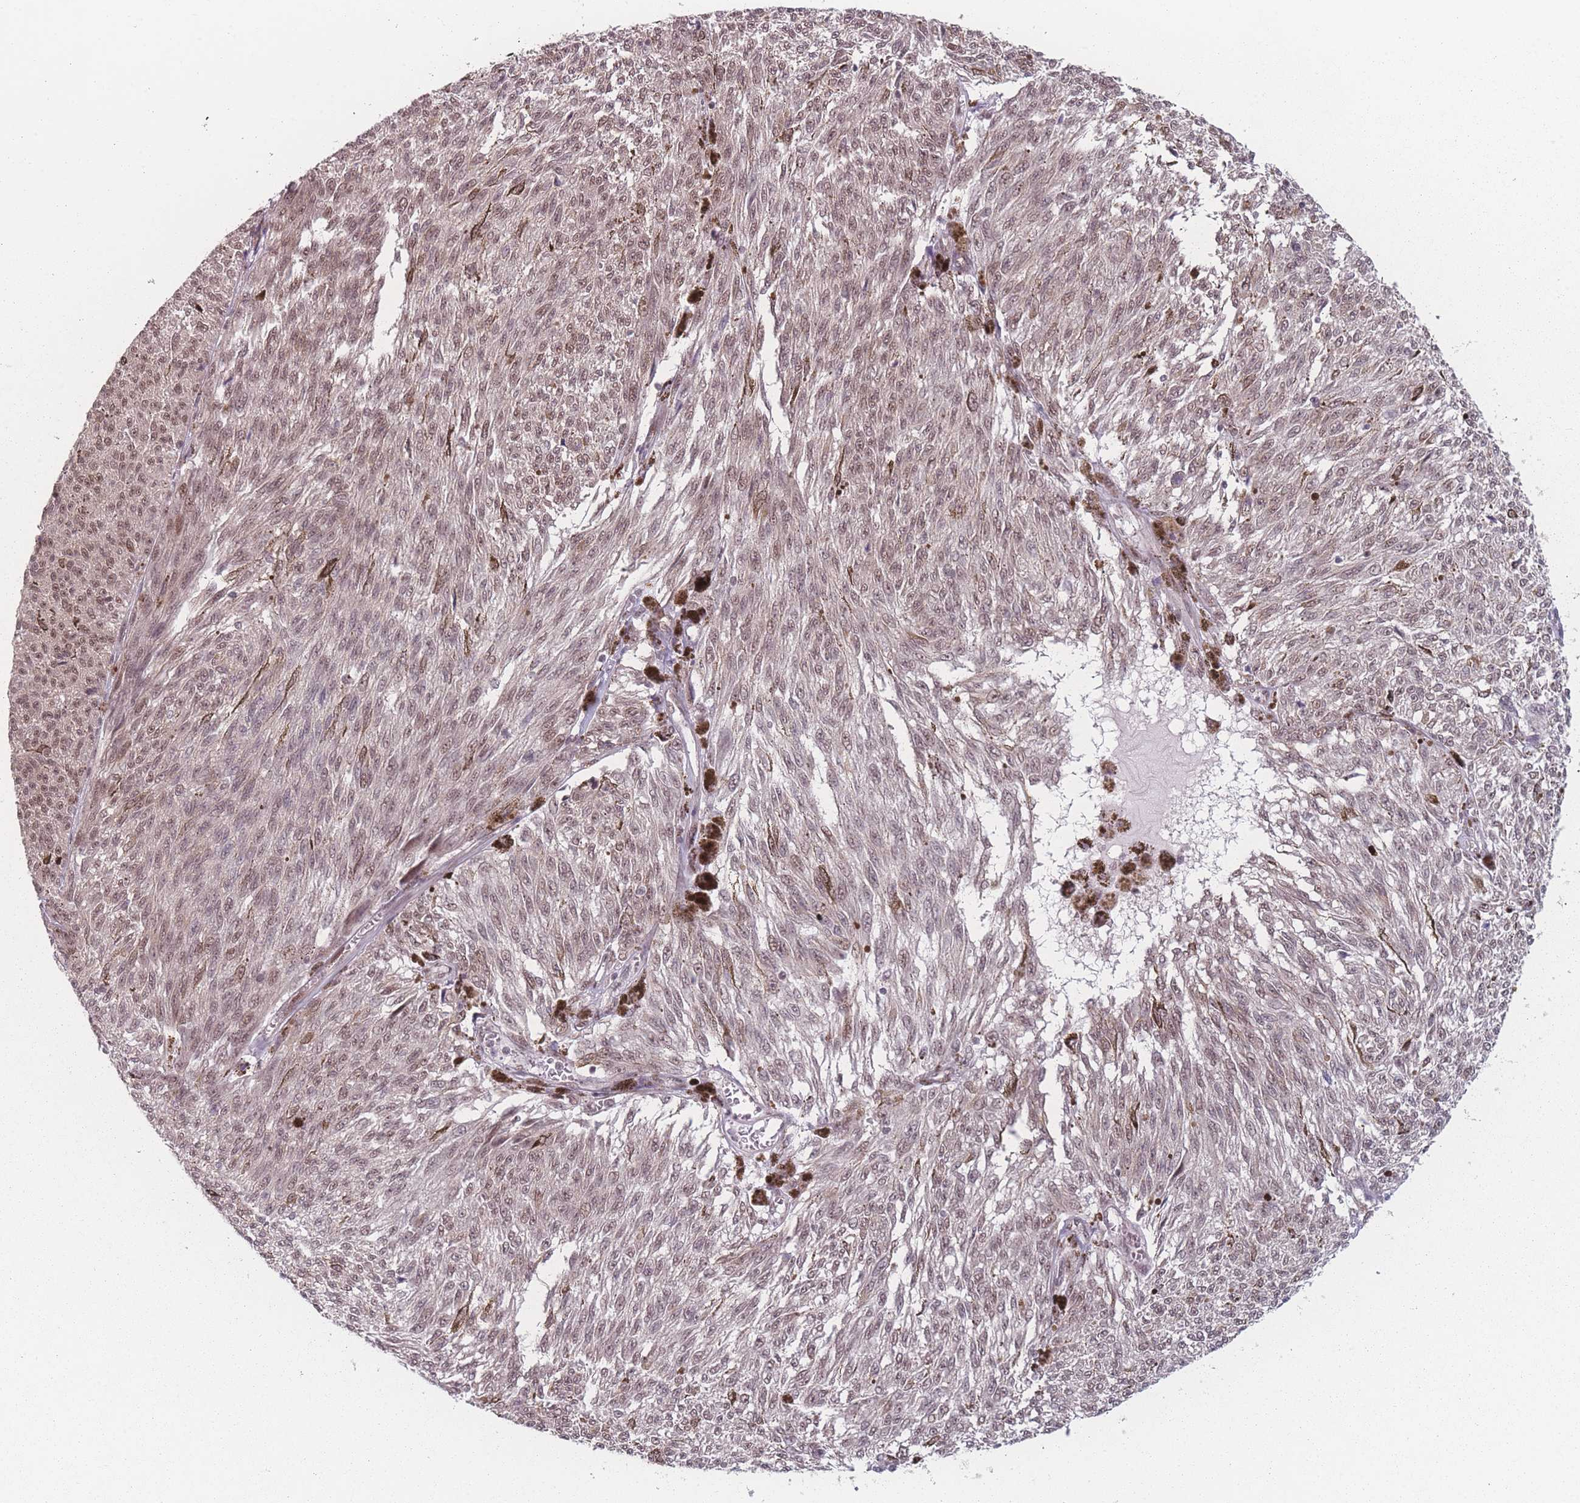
{"staining": {"intensity": "moderate", "quantity": ">75%", "location": "nuclear"}, "tissue": "melanoma", "cell_type": "Tumor cells", "image_type": "cancer", "snomed": [{"axis": "morphology", "description": "Malignant melanoma, NOS"}, {"axis": "topography", "description": "Skin"}], "caption": "Immunohistochemical staining of human melanoma displays medium levels of moderate nuclear protein expression in approximately >75% of tumor cells.", "gene": "ZC3H14", "patient": {"sex": "female", "age": 72}}